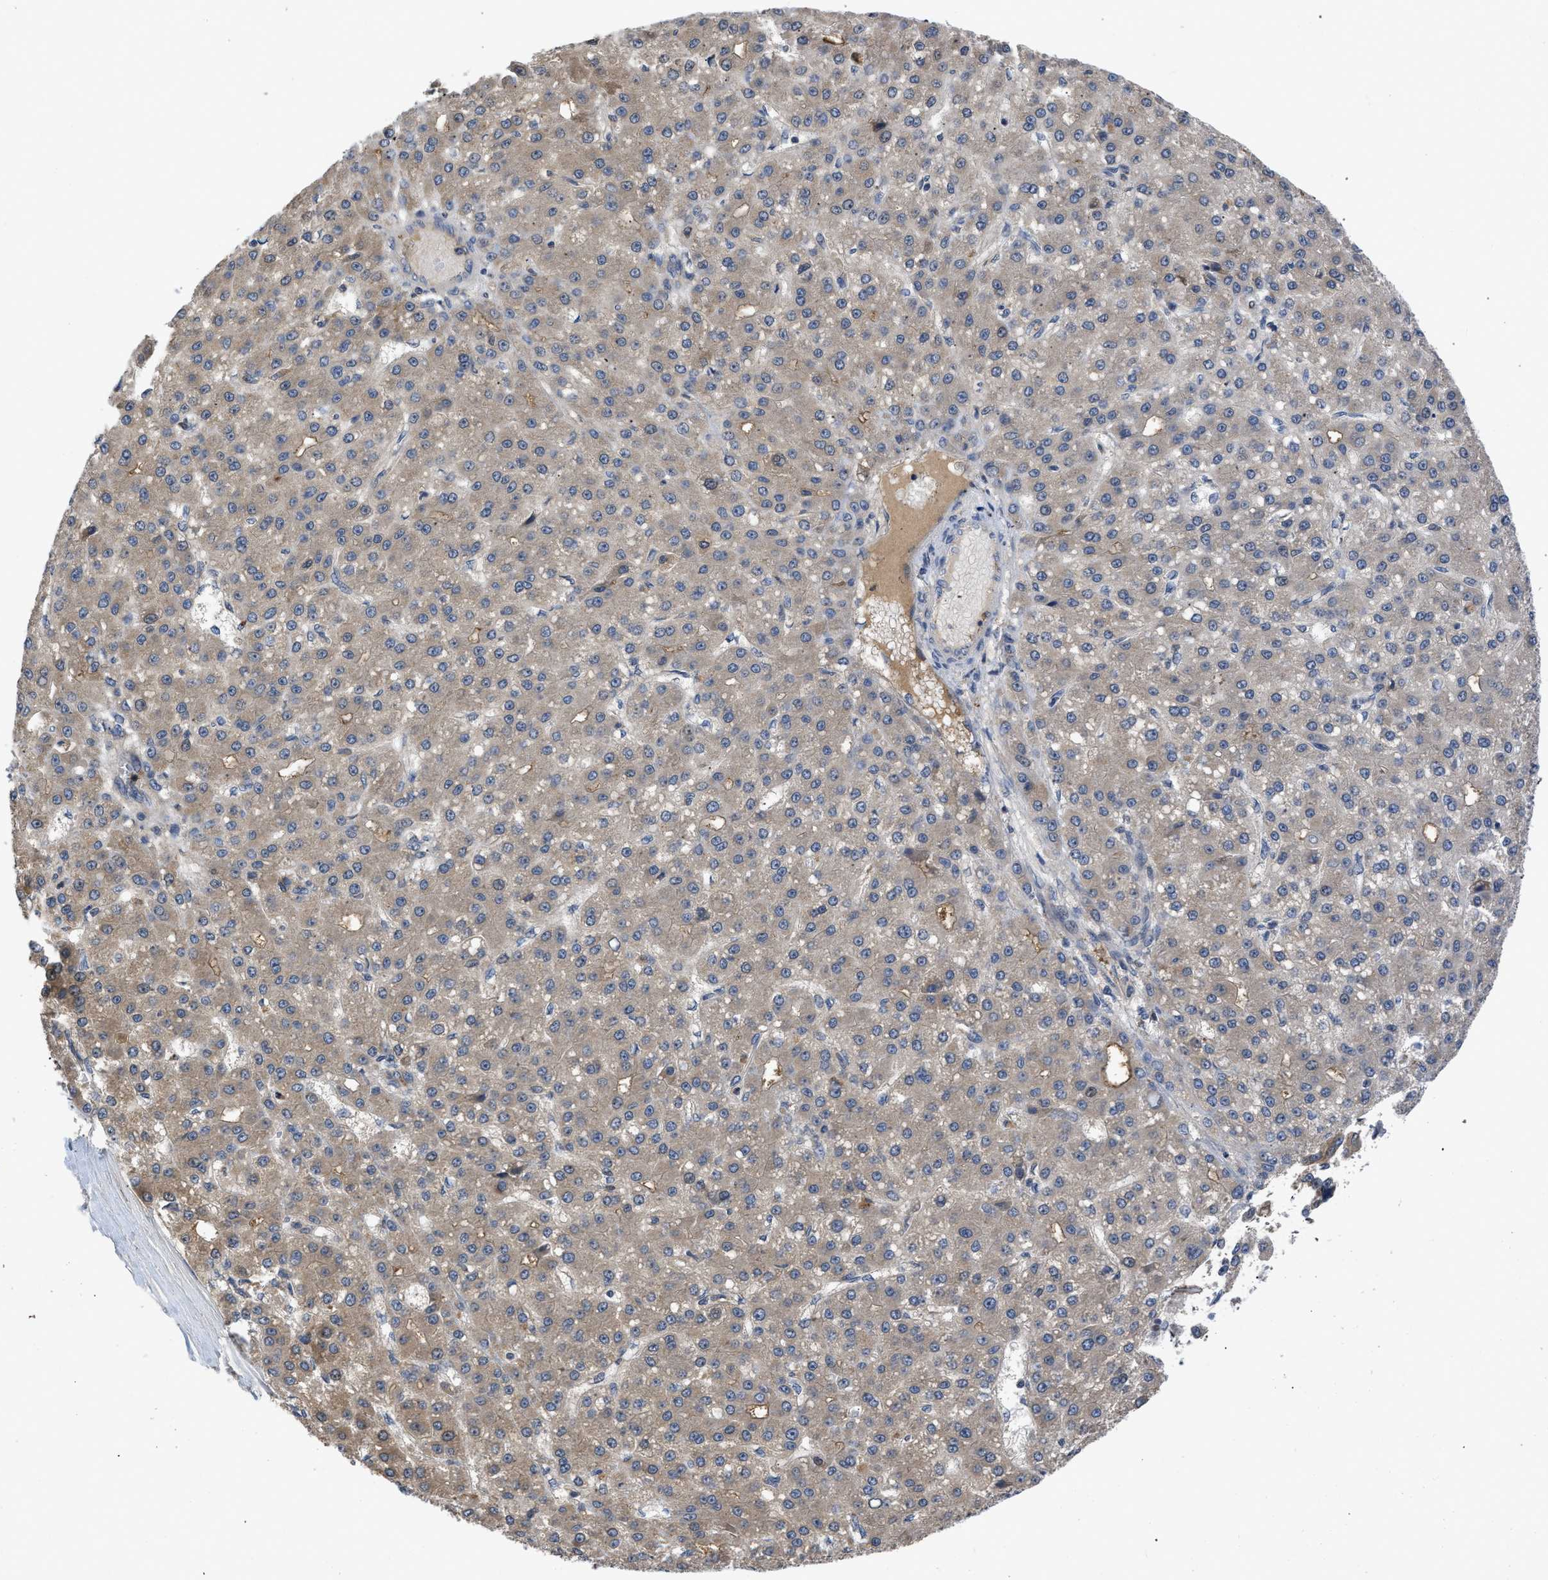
{"staining": {"intensity": "weak", "quantity": ">75%", "location": "cytoplasmic/membranous"}, "tissue": "liver cancer", "cell_type": "Tumor cells", "image_type": "cancer", "snomed": [{"axis": "morphology", "description": "Carcinoma, Hepatocellular, NOS"}, {"axis": "topography", "description": "Liver"}], "caption": "Immunohistochemical staining of human liver cancer displays weak cytoplasmic/membranous protein expression in approximately >75% of tumor cells.", "gene": "VPS4A", "patient": {"sex": "male", "age": 67}}